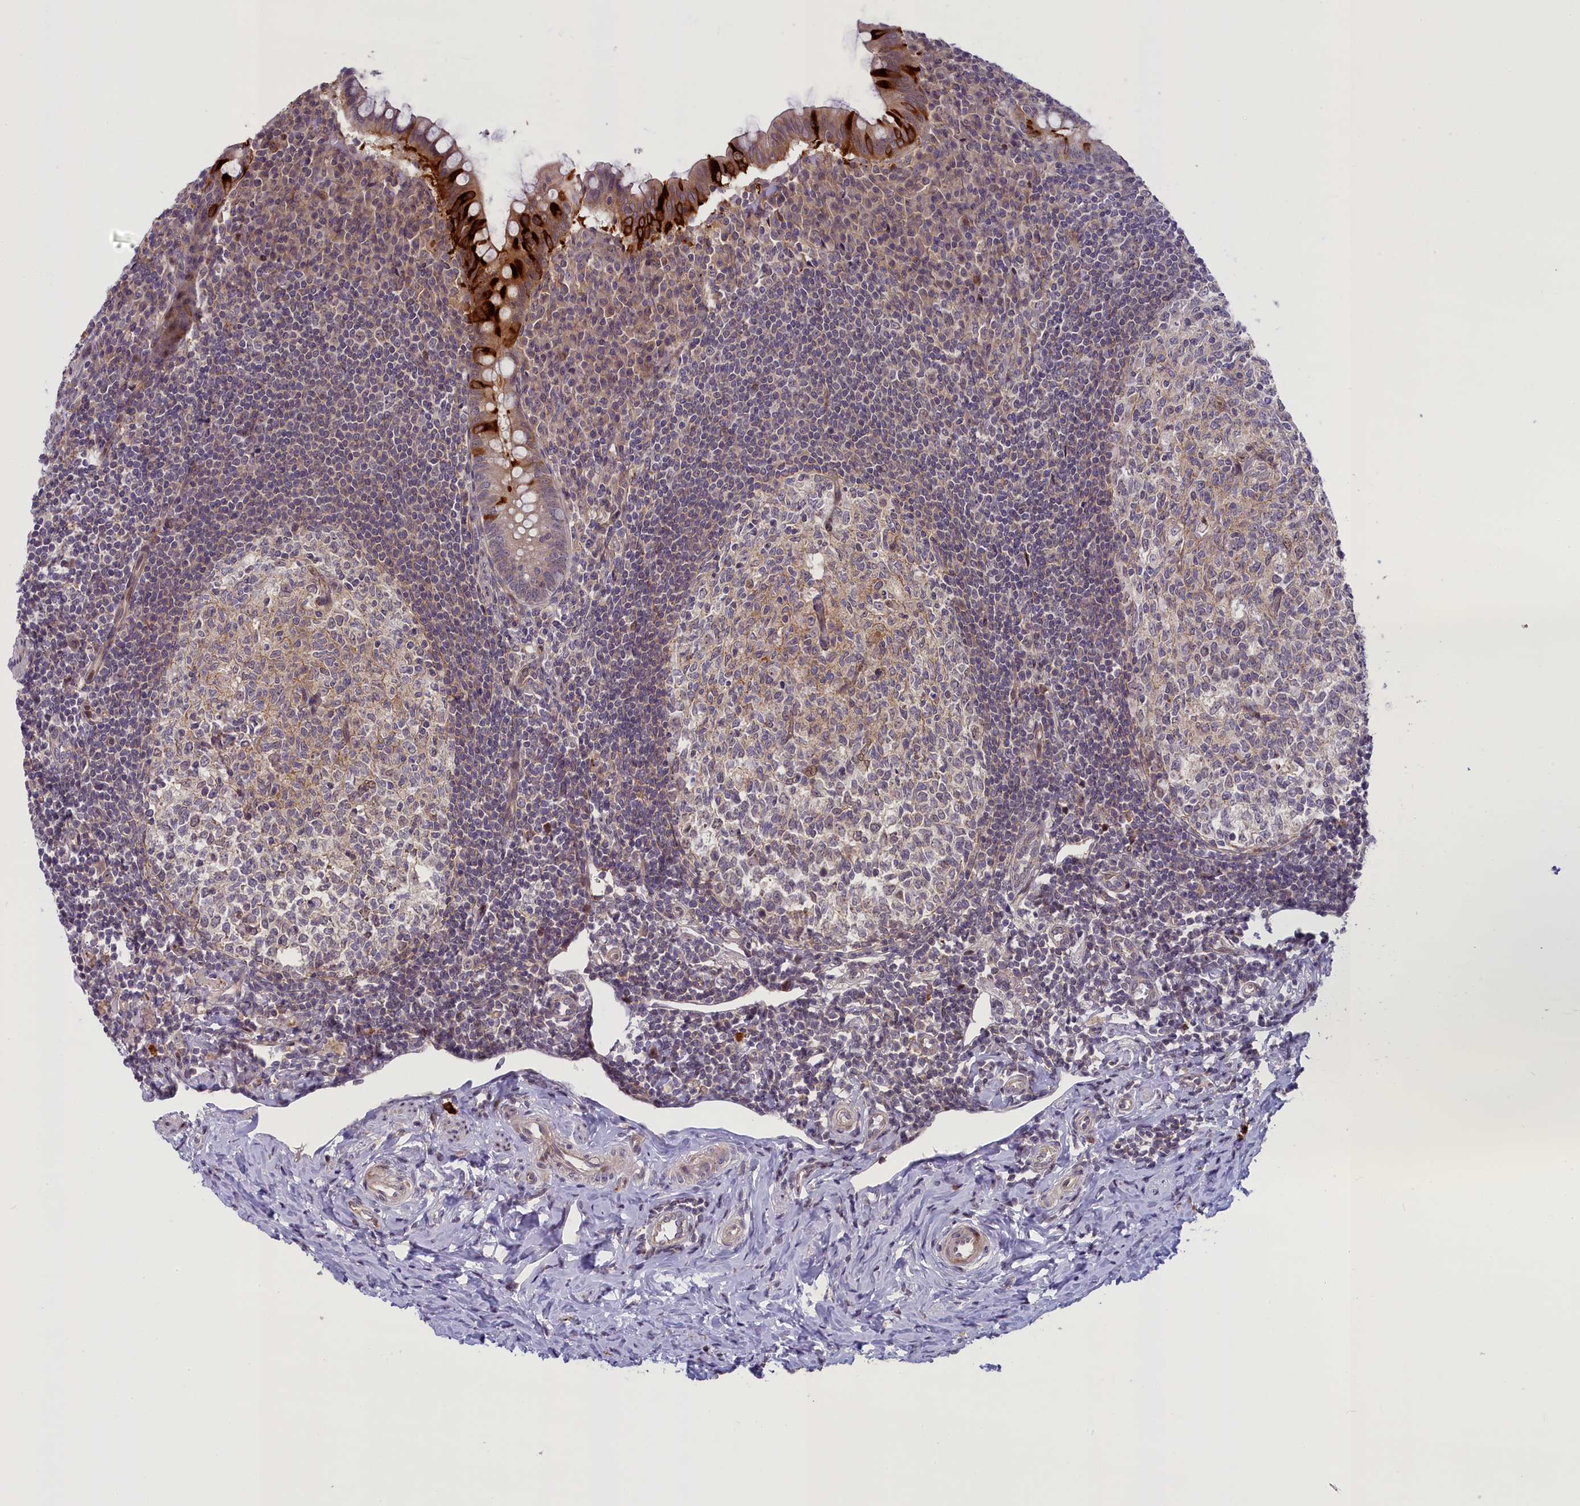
{"staining": {"intensity": "strong", "quantity": "<25%", "location": "cytoplasmic/membranous"}, "tissue": "appendix", "cell_type": "Glandular cells", "image_type": "normal", "snomed": [{"axis": "morphology", "description": "Normal tissue, NOS"}, {"axis": "topography", "description": "Appendix"}], "caption": "Protein expression analysis of unremarkable appendix displays strong cytoplasmic/membranous staining in approximately <25% of glandular cells.", "gene": "CCL23", "patient": {"sex": "female", "age": 33}}